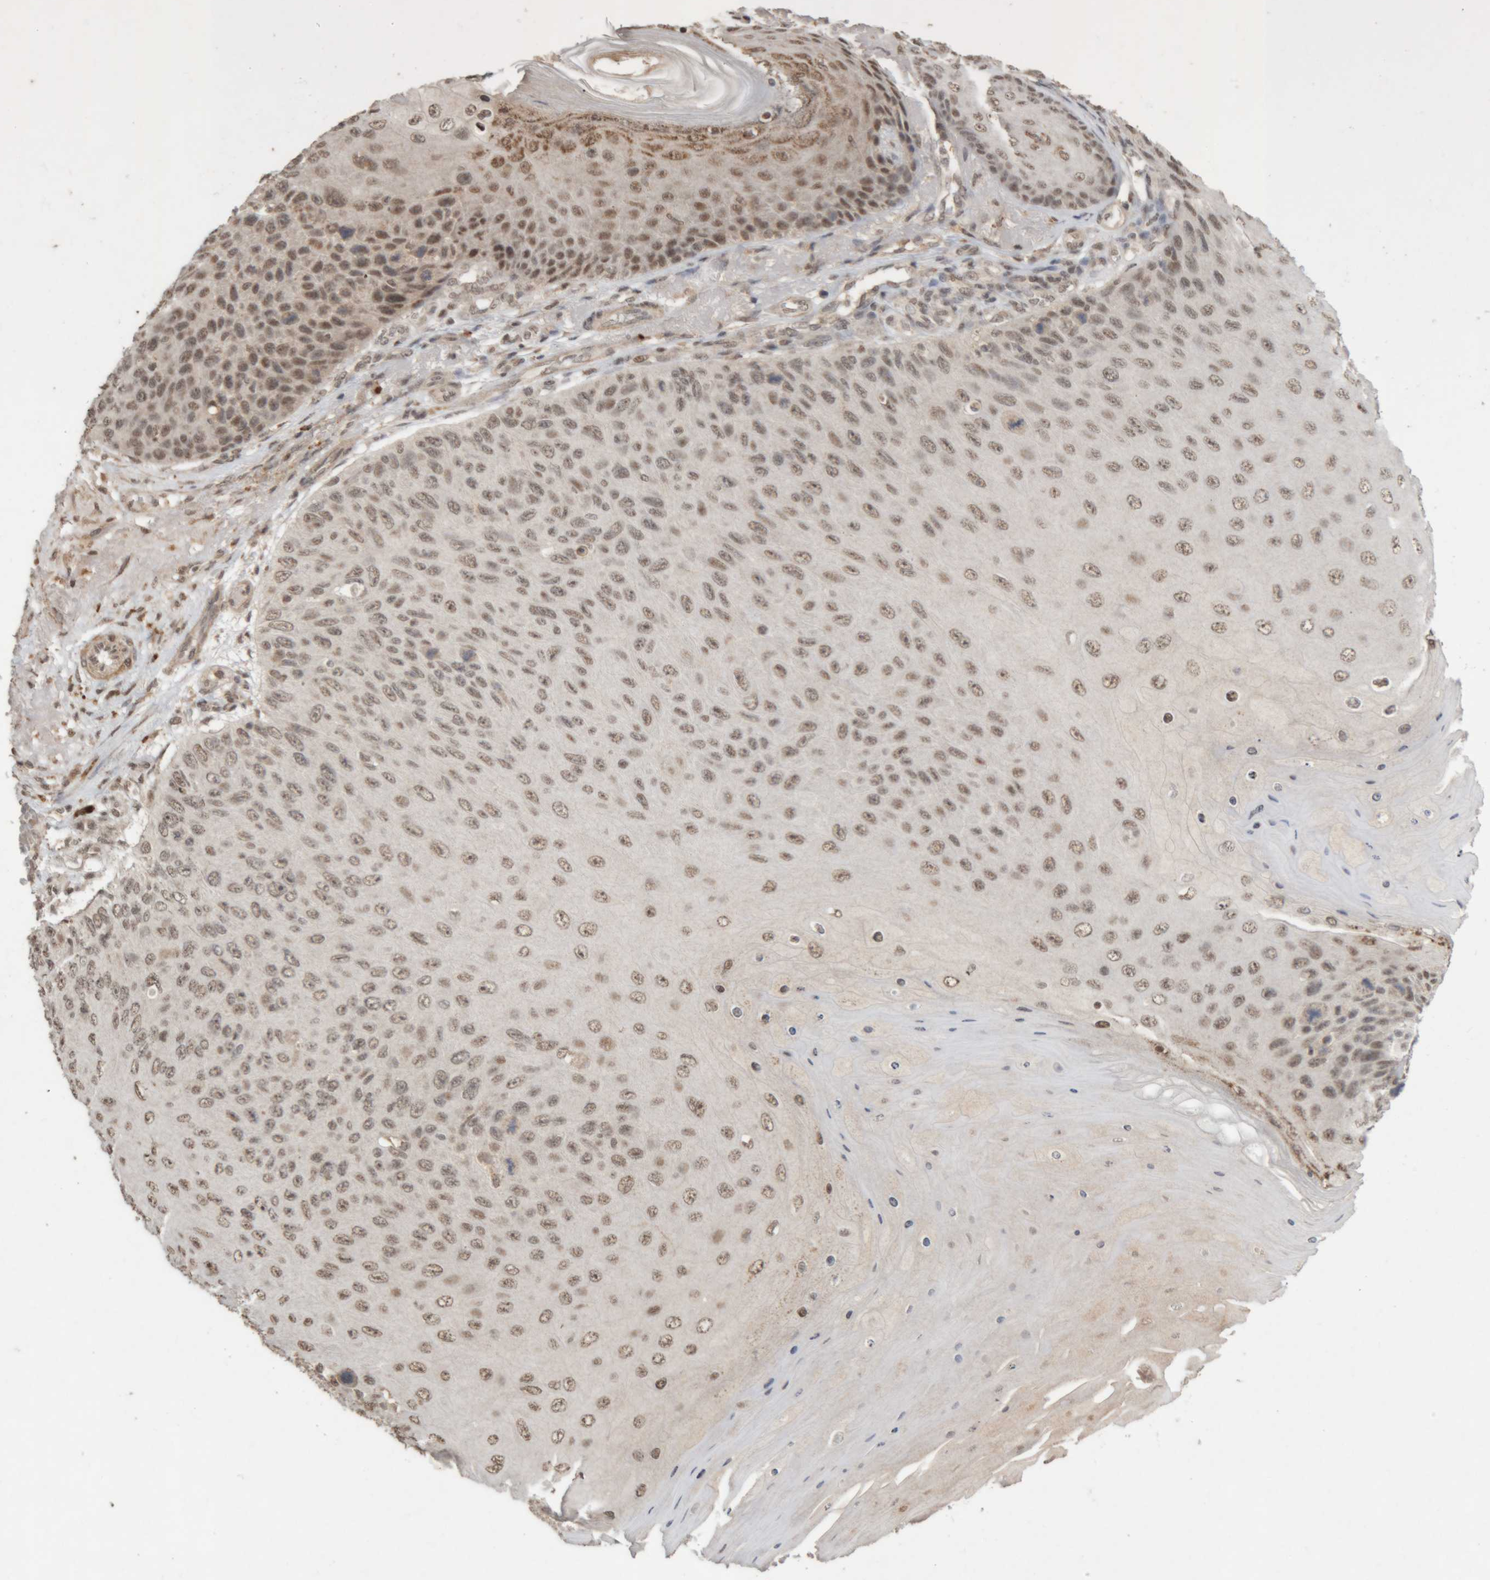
{"staining": {"intensity": "weak", "quantity": ">75%", "location": "nuclear"}, "tissue": "skin cancer", "cell_type": "Tumor cells", "image_type": "cancer", "snomed": [{"axis": "morphology", "description": "Squamous cell carcinoma, NOS"}, {"axis": "topography", "description": "Skin"}], "caption": "Protein positivity by immunohistochemistry (IHC) exhibits weak nuclear positivity in about >75% of tumor cells in squamous cell carcinoma (skin).", "gene": "KEAP1", "patient": {"sex": "female", "age": 88}}